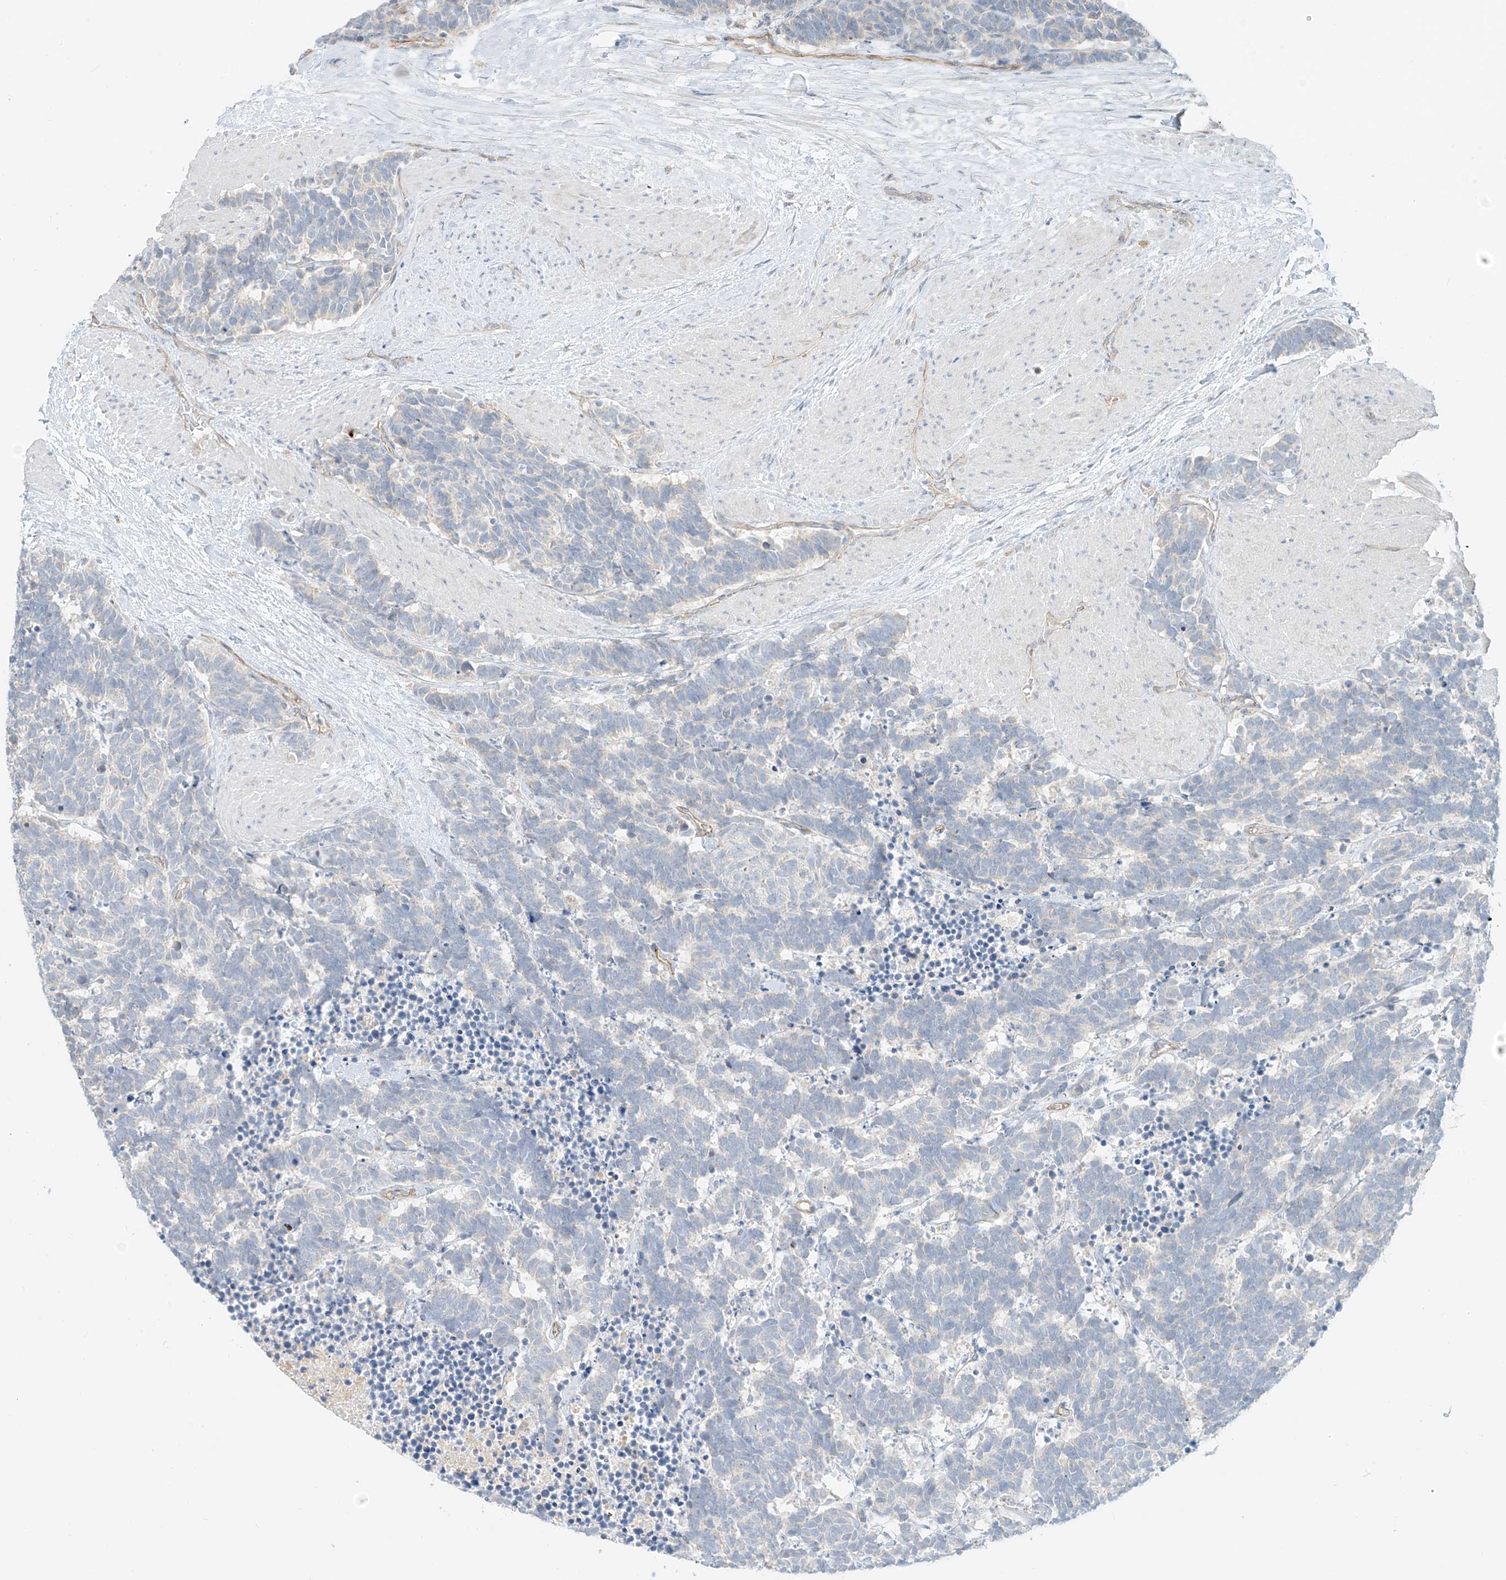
{"staining": {"intensity": "negative", "quantity": "none", "location": "none"}, "tissue": "carcinoid", "cell_type": "Tumor cells", "image_type": "cancer", "snomed": [{"axis": "morphology", "description": "Carcinoma, NOS"}, {"axis": "morphology", "description": "Carcinoid, malignant, NOS"}, {"axis": "topography", "description": "Urinary bladder"}], "caption": "Immunohistochemical staining of carcinoid displays no significant positivity in tumor cells.", "gene": "C2orf42", "patient": {"sex": "male", "age": 57}}